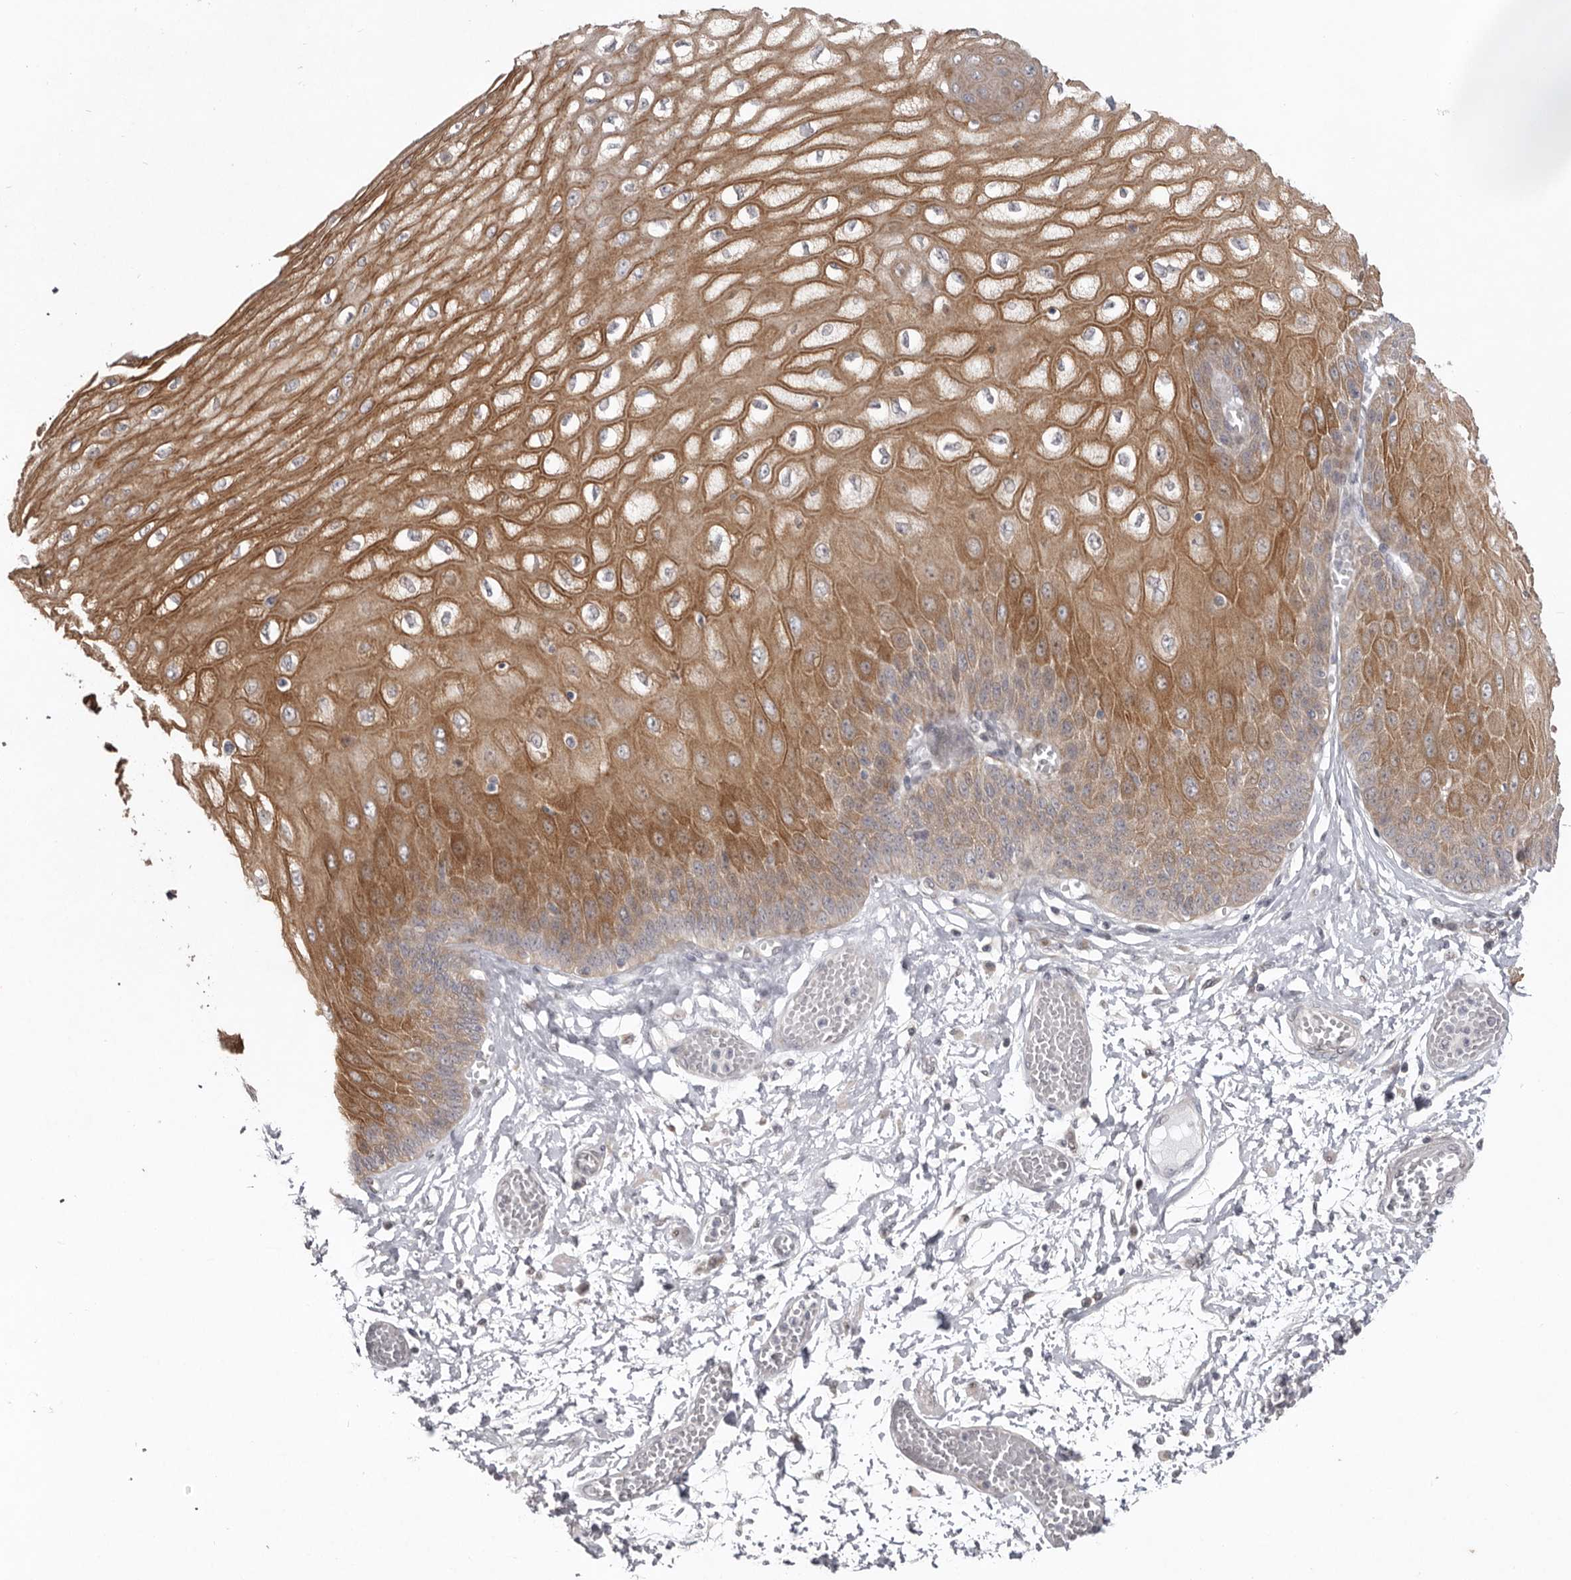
{"staining": {"intensity": "moderate", "quantity": ">75%", "location": "cytoplasmic/membranous"}, "tissue": "esophagus", "cell_type": "Squamous epithelial cells", "image_type": "normal", "snomed": [{"axis": "morphology", "description": "Normal tissue, NOS"}, {"axis": "topography", "description": "Esophagus"}], "caption": "Protein staining of normal esophagus demonstrates moderate cytoplasmic/membranous staining in approximately >75% of squamous epithelial cells. (IHC, brightfield microscopy, high magnification).", "gene": "NSUN4", "patient": {"sex": "male", "age": 60}}